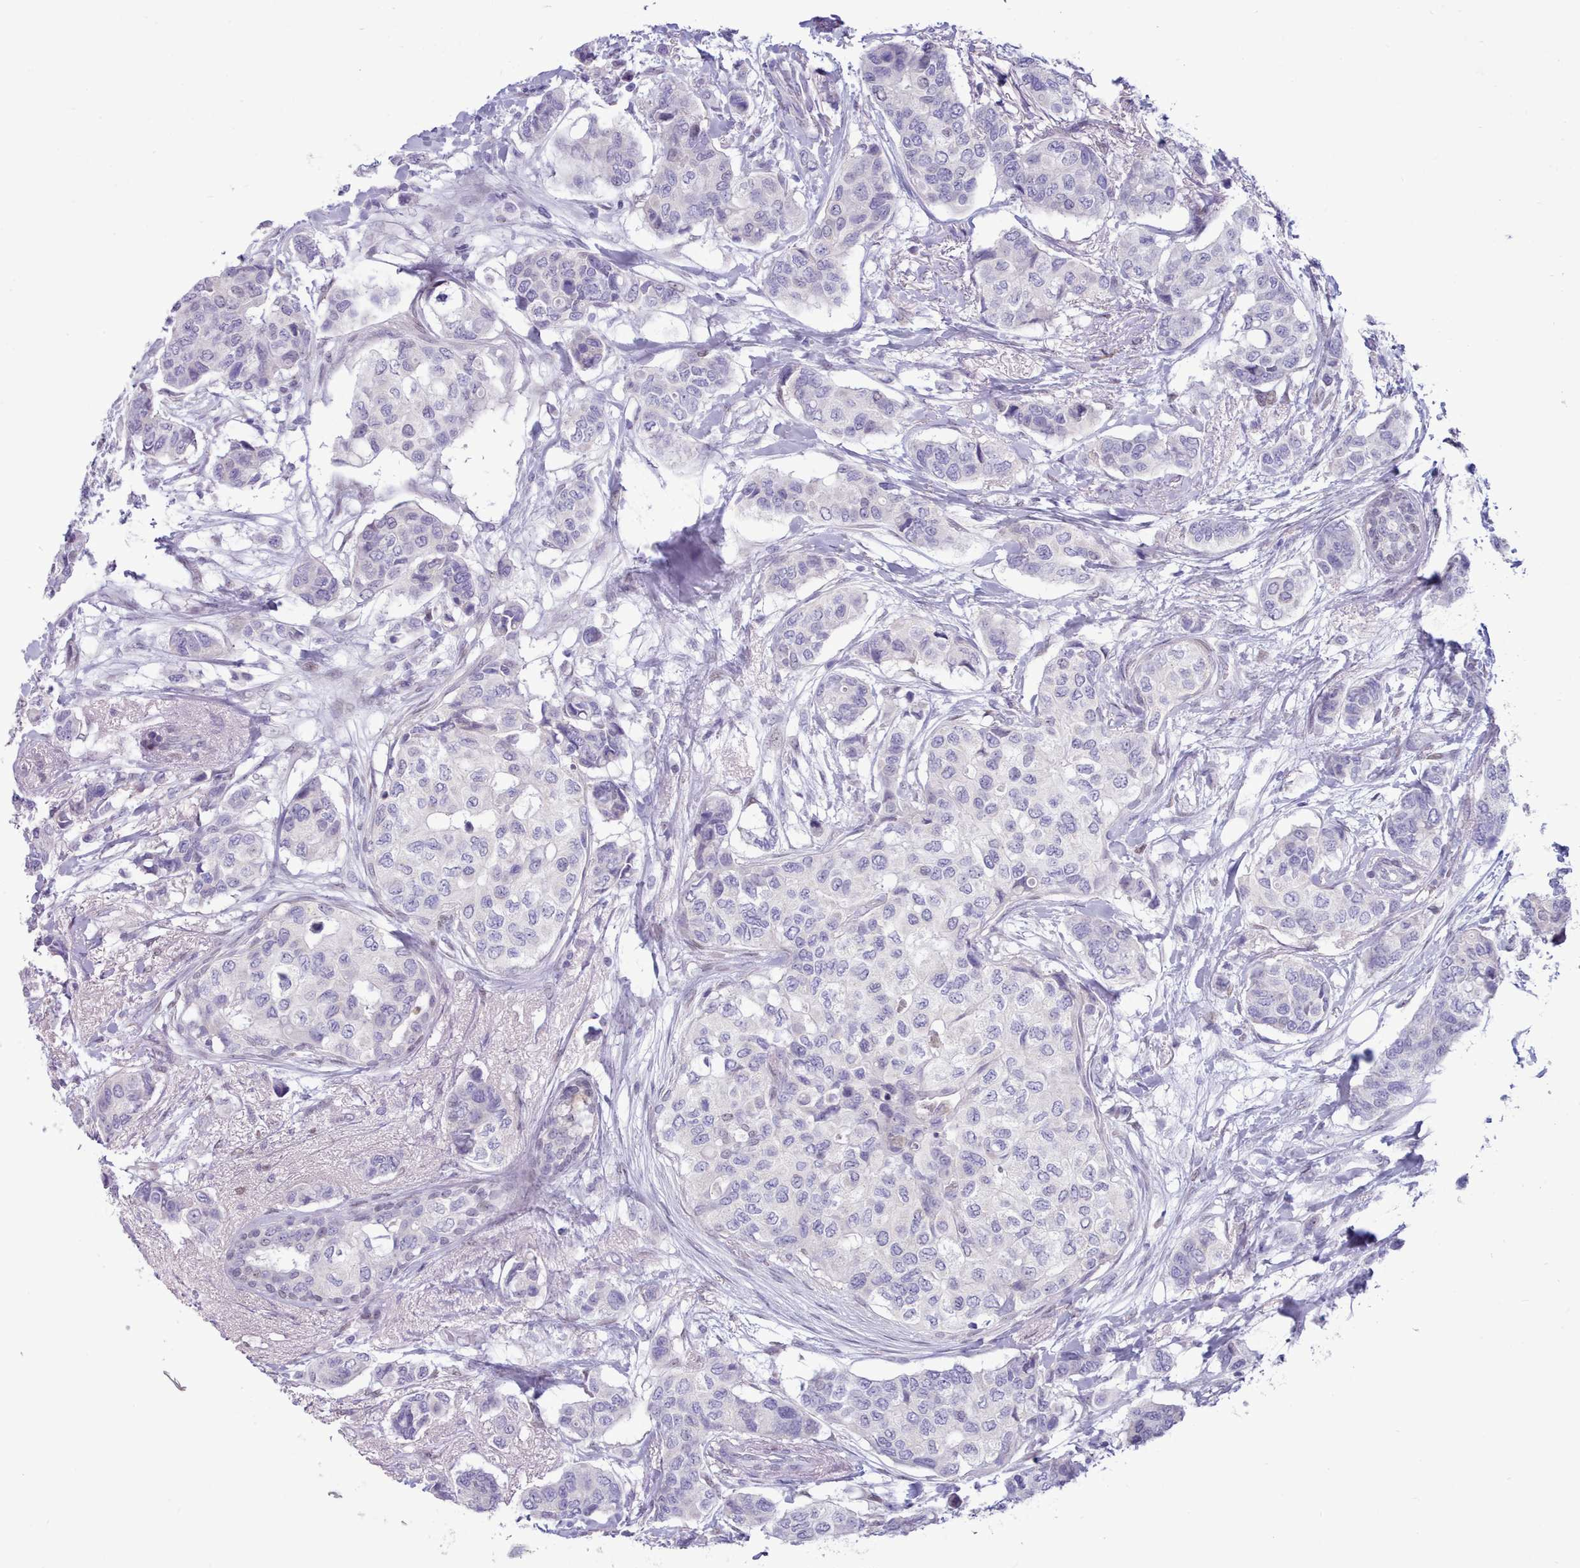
{"staining": {"intensity": "negative", "quantity": "none", "location": "none"}, "tissue": "breast cancer", "cell_type": "Tumor cells", "image_type": "cancer", "snomed": [{"axis": "morphology", "description": "Lobular carcinoma"}, {"axis": "topography", "description": "Breast"}], "caption": "Photomicrograph shows no significant protein expression in tumor cells of lobular carcinoma (breast).", "gene": "TMEM253", "patient": {"sex": "female", "age": 51}}